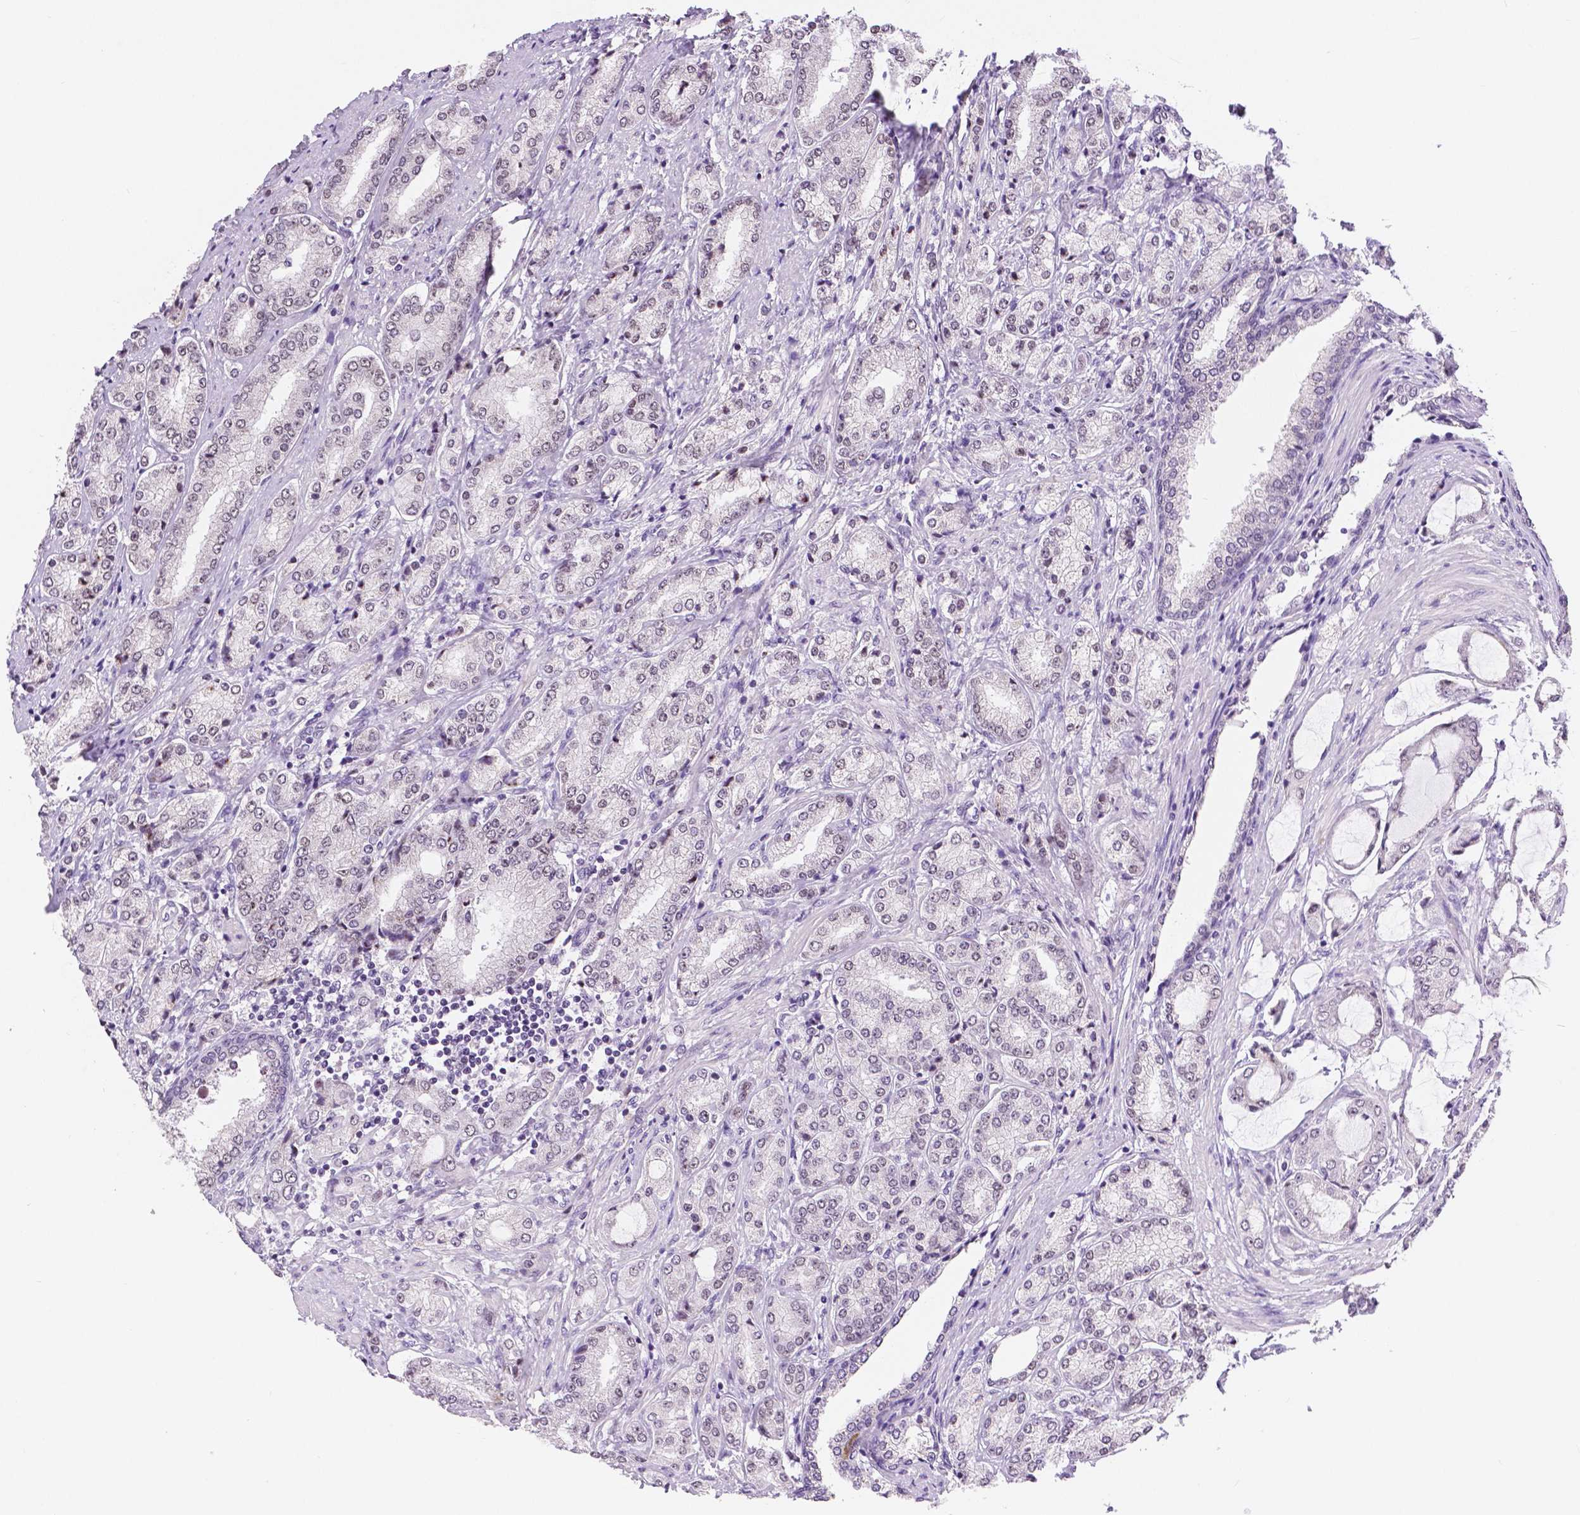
{"staining": {"intensity": "negative", "quantity": "none", "location": "none"}, "tissue": "prostate cancer", "cell_type": "Tumor cells", "image_type": "cancer", "snomed": [{"axis": "morphology", "description": "Adenocarcinoma, NOS"}, {"axis": "topography", "description": "Prostate"}], "caption": "Micrograph shows no protein staining in tumor cells of prostate cancer tissue.", "gene": "NHP2", "patient": {"sex": "male", "age": 63}}